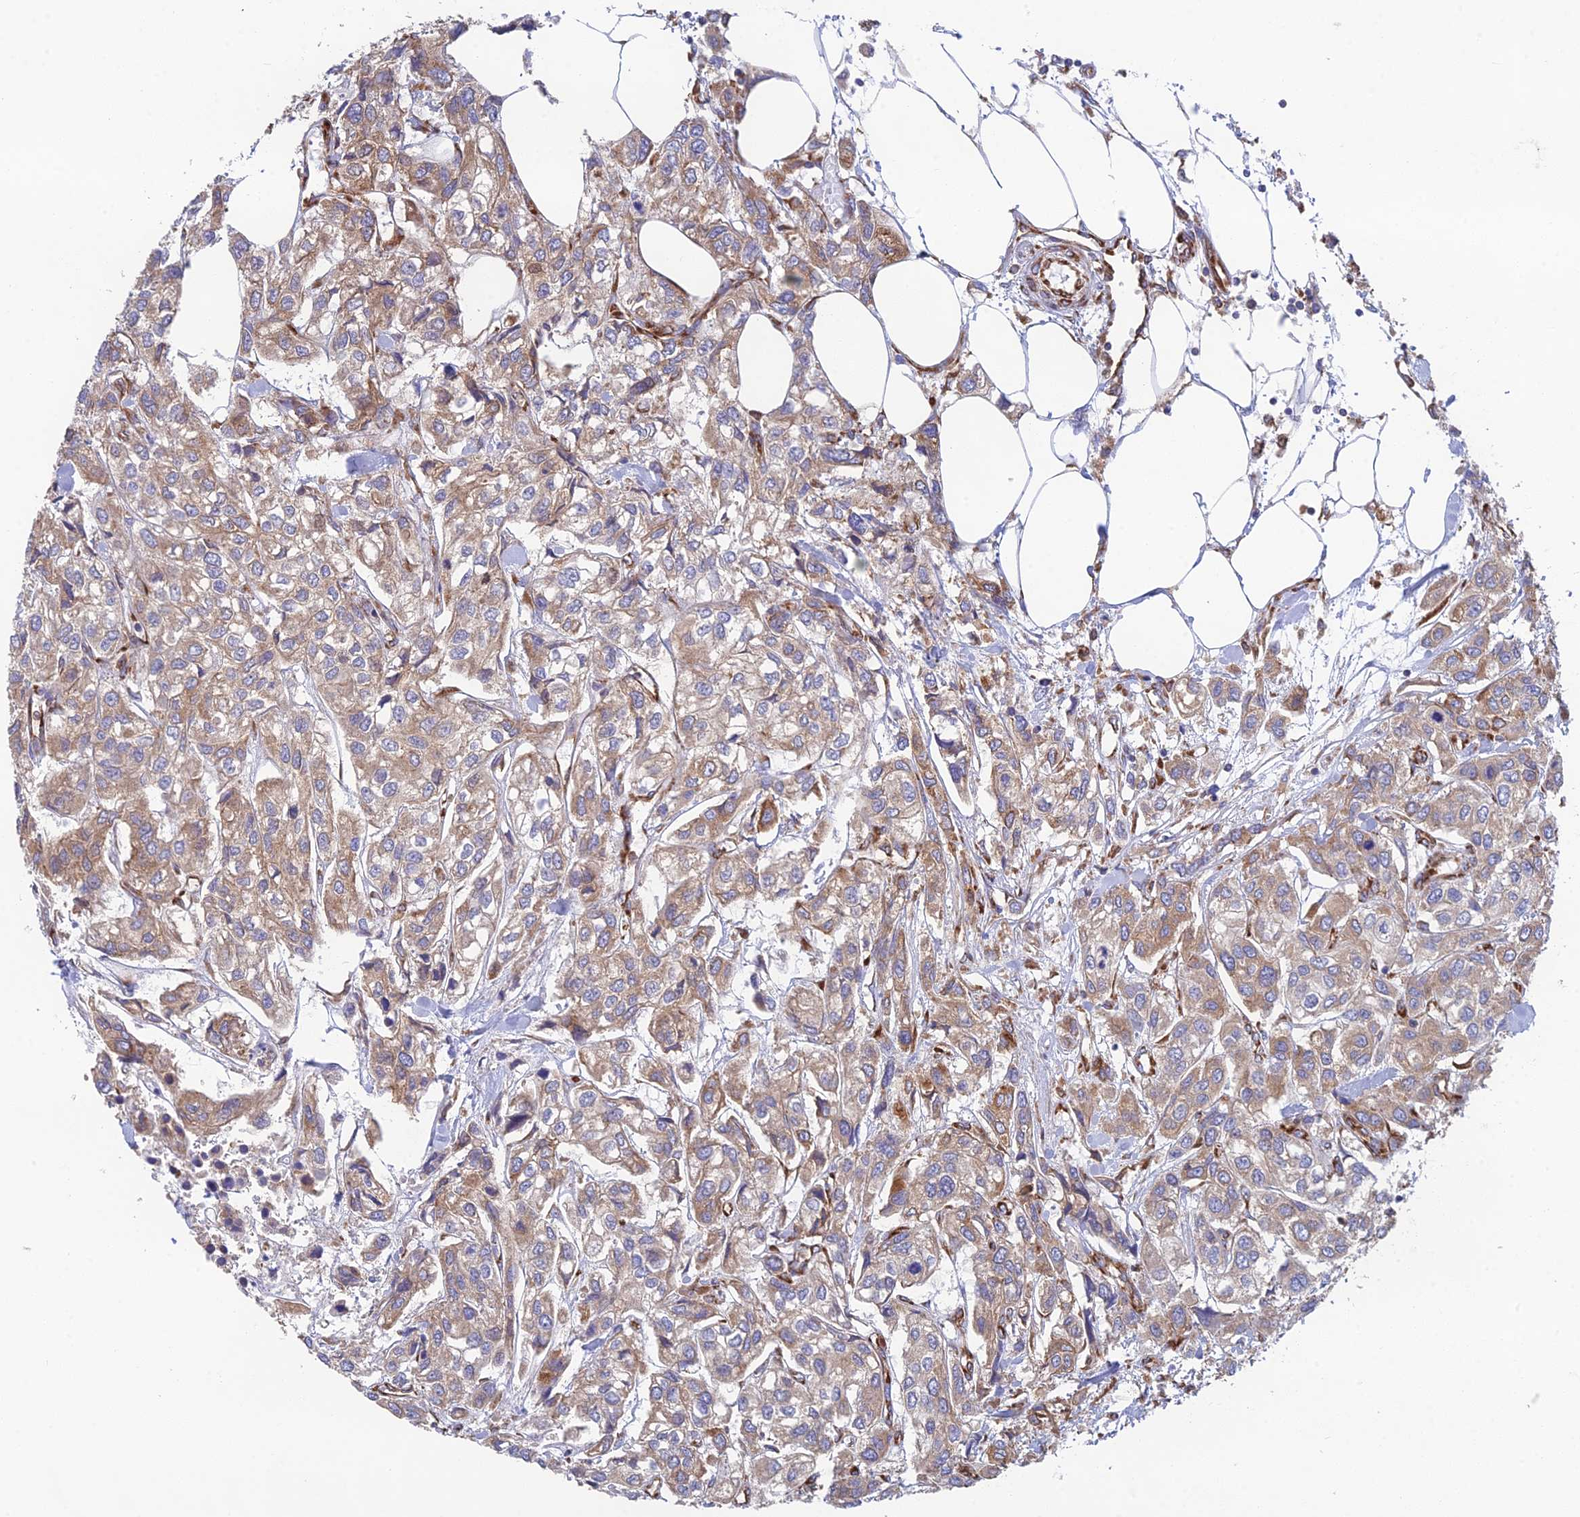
{"staining": {"intensity": "moderate", "quantity": ">75%", "location": "cytoplasmic/membranous"}, "tissue": "urothelial cancer", "cell_type": "Tumor cells", "image_type": "cancer", "snomed": [{"axis": "morphology", "description": "Urothelial carcinoma, High grade"}, {"axis": "topography", "description": "Urinary bladder"}], "caption": "A brown stain labels moderate cytoplasmic/membranous positivity of a protein in human urothelial carcinoma (high-grade) tumor cells. The staining is performed using DAB brown chromogen to label protein expression. The nuclei are counter-stained blue using hematoxylin.", "gene": "CCDC69", "patient": {"sex": "male", "age": 67}}